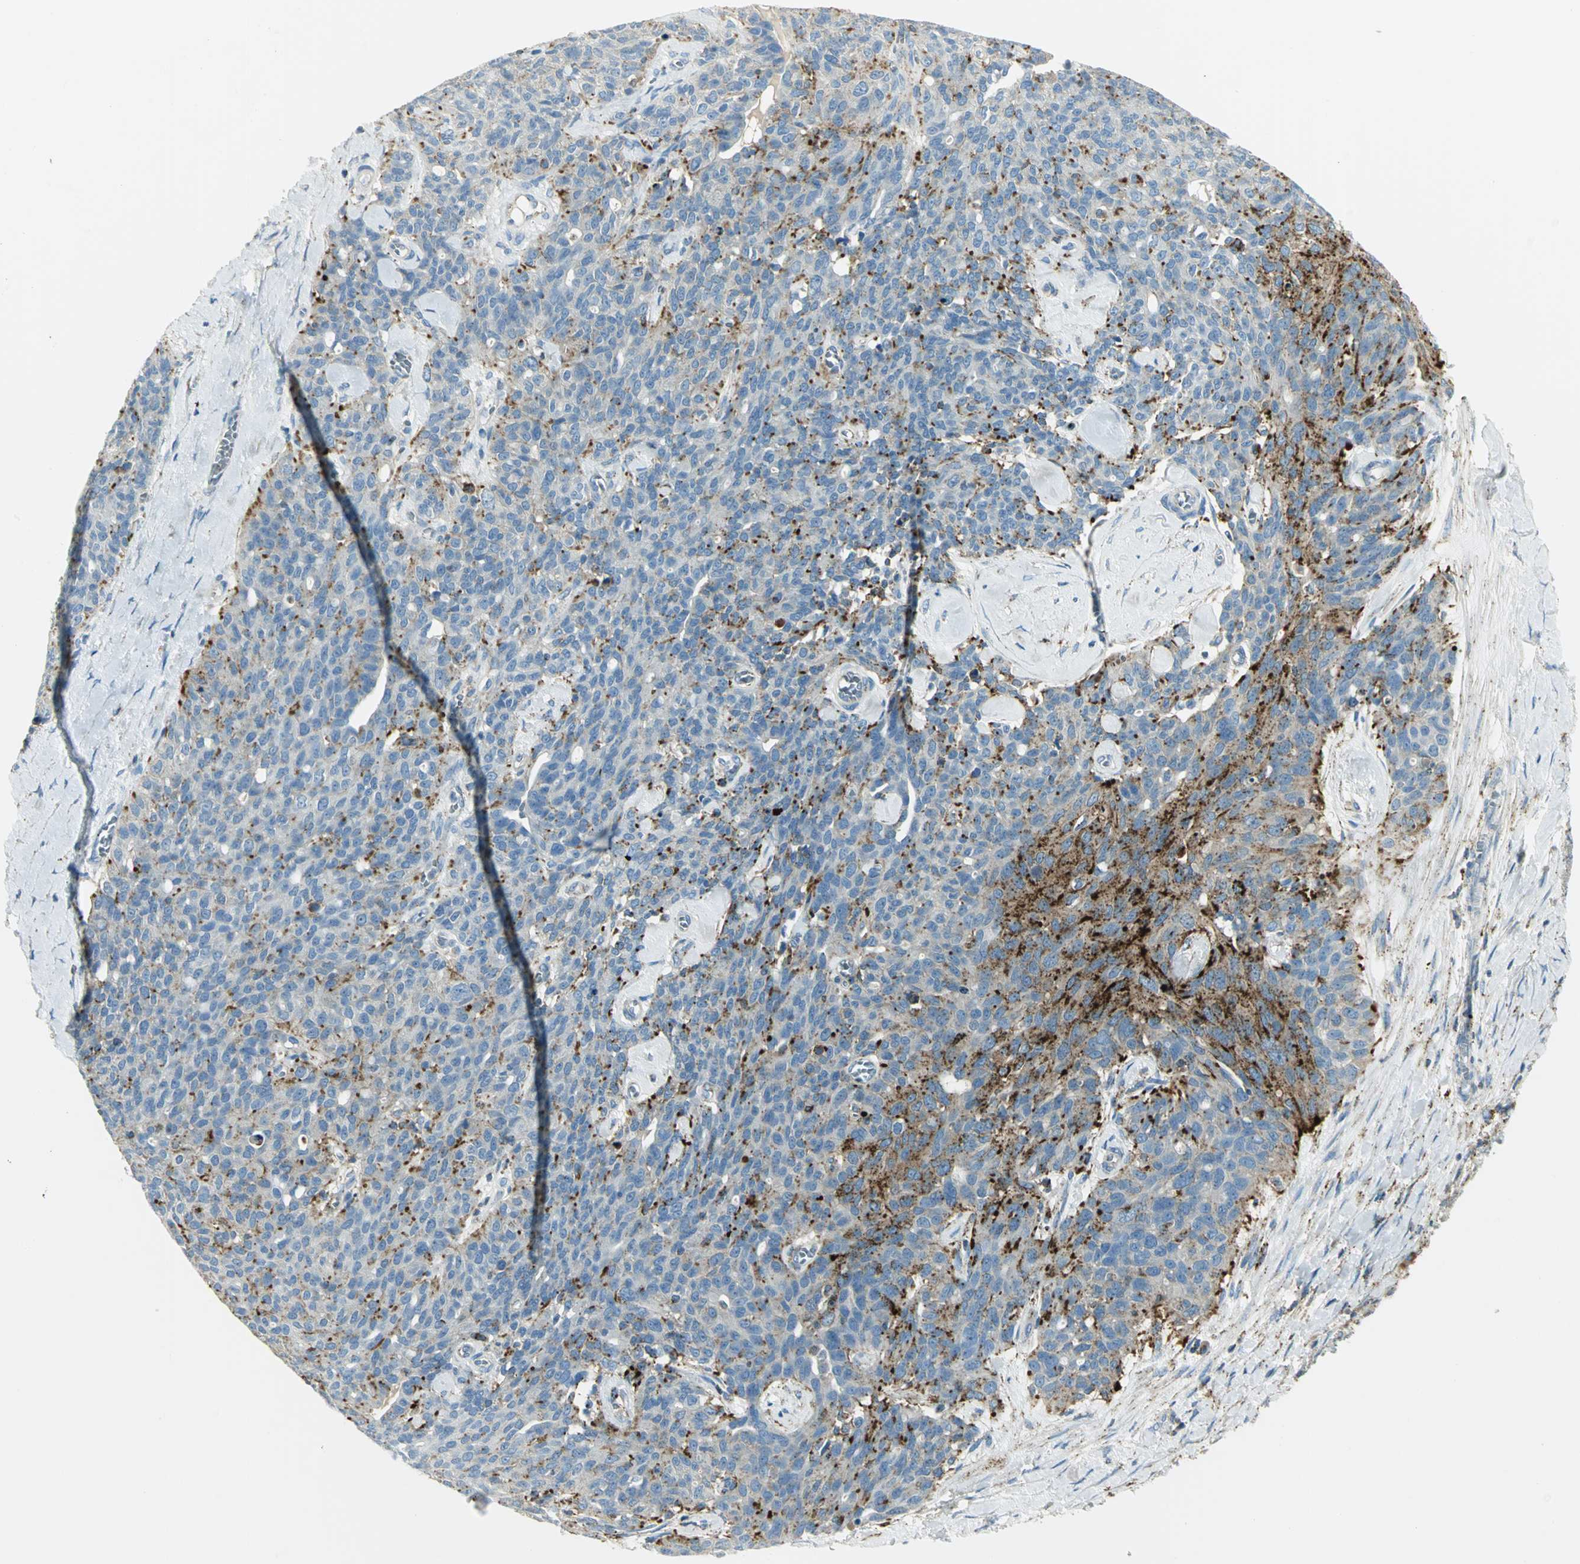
{"staining": {"intensity": "moderate", "quantity": "<25%", "location": "cytoplasmic/membranous"}, "tissue": "ovarian cancer", "cell_type": "Tumor cells", "image_type": "cancer", "snomed": [{"axis": "morphology", "description": "Carcinoma, endometroid"}, {"axis": "topography", "description": "Ovary"}], "caption": "Immunohistochemical staining of human ovarian endometroid carcinoma shows low levels of moderate cytoplasmic/membranous staining in approximately <25% of tumor cells.", "gene": "ARSA", "patient": {"sex": "female", "age": 60}}